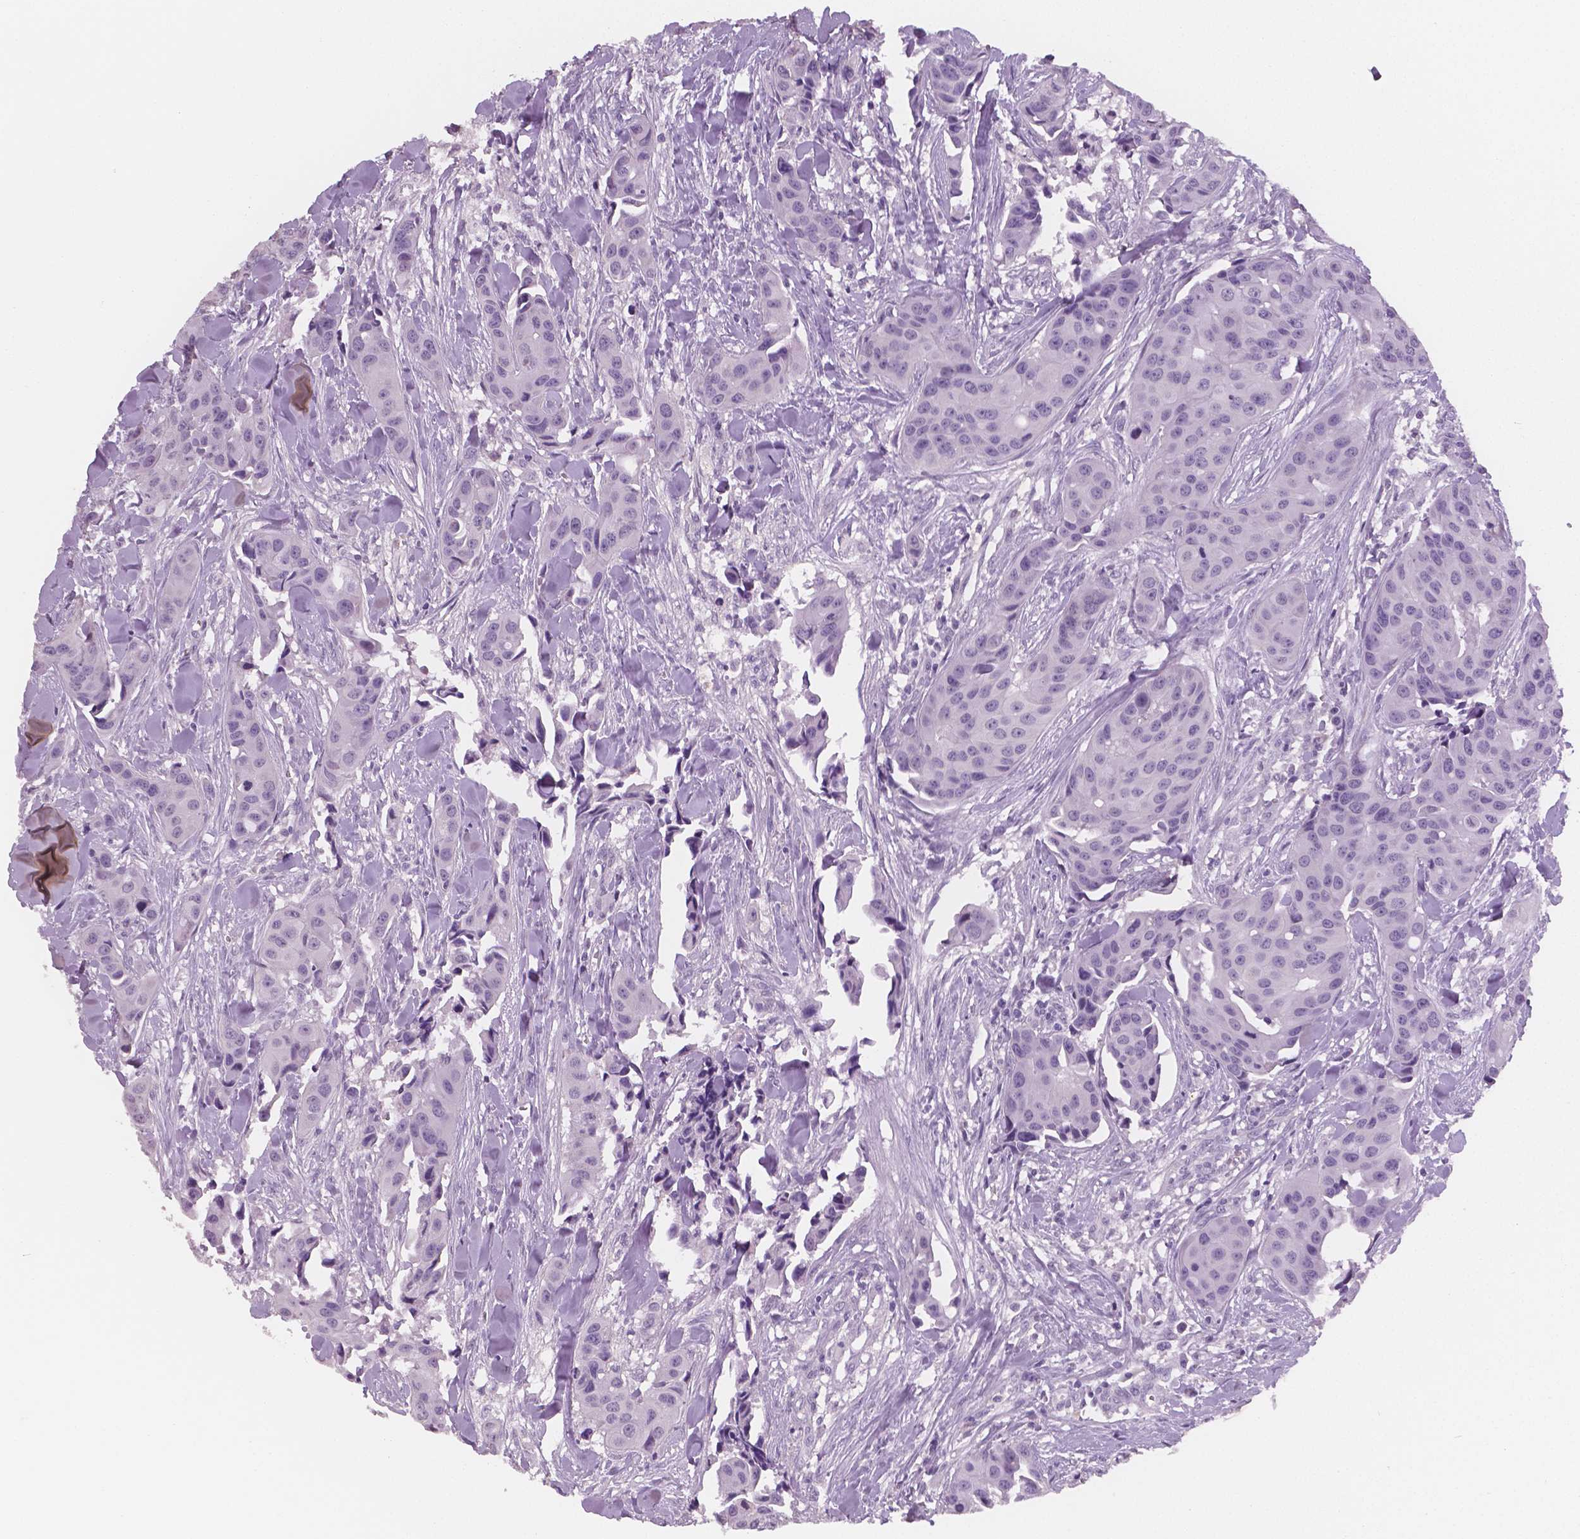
{"staining": {"intensity": "negative", "quantity": "none", "location": "none"}, "tissue": "head and neck cancer", "cell_type": "Tumor cells", "image_type": "cancer", "snomed": [{"axis": "morphology", "description": "Adenocarcinoma, NOS"}, {"axis": "topography", "description": "Head-Neck"}], "caption": "Immunohistochemistry micrograph of human head and neck cancer stained for a protein (brown), which exhibits no staining in tumor cells. The staining was performed using DAB to visualize the protein expression in brown, while the nuclei were stained in blue with hematoxylin (Magnification: 20x).", "gene": "TSPAN7", "patient": {"sex": "male", "age": 76}}